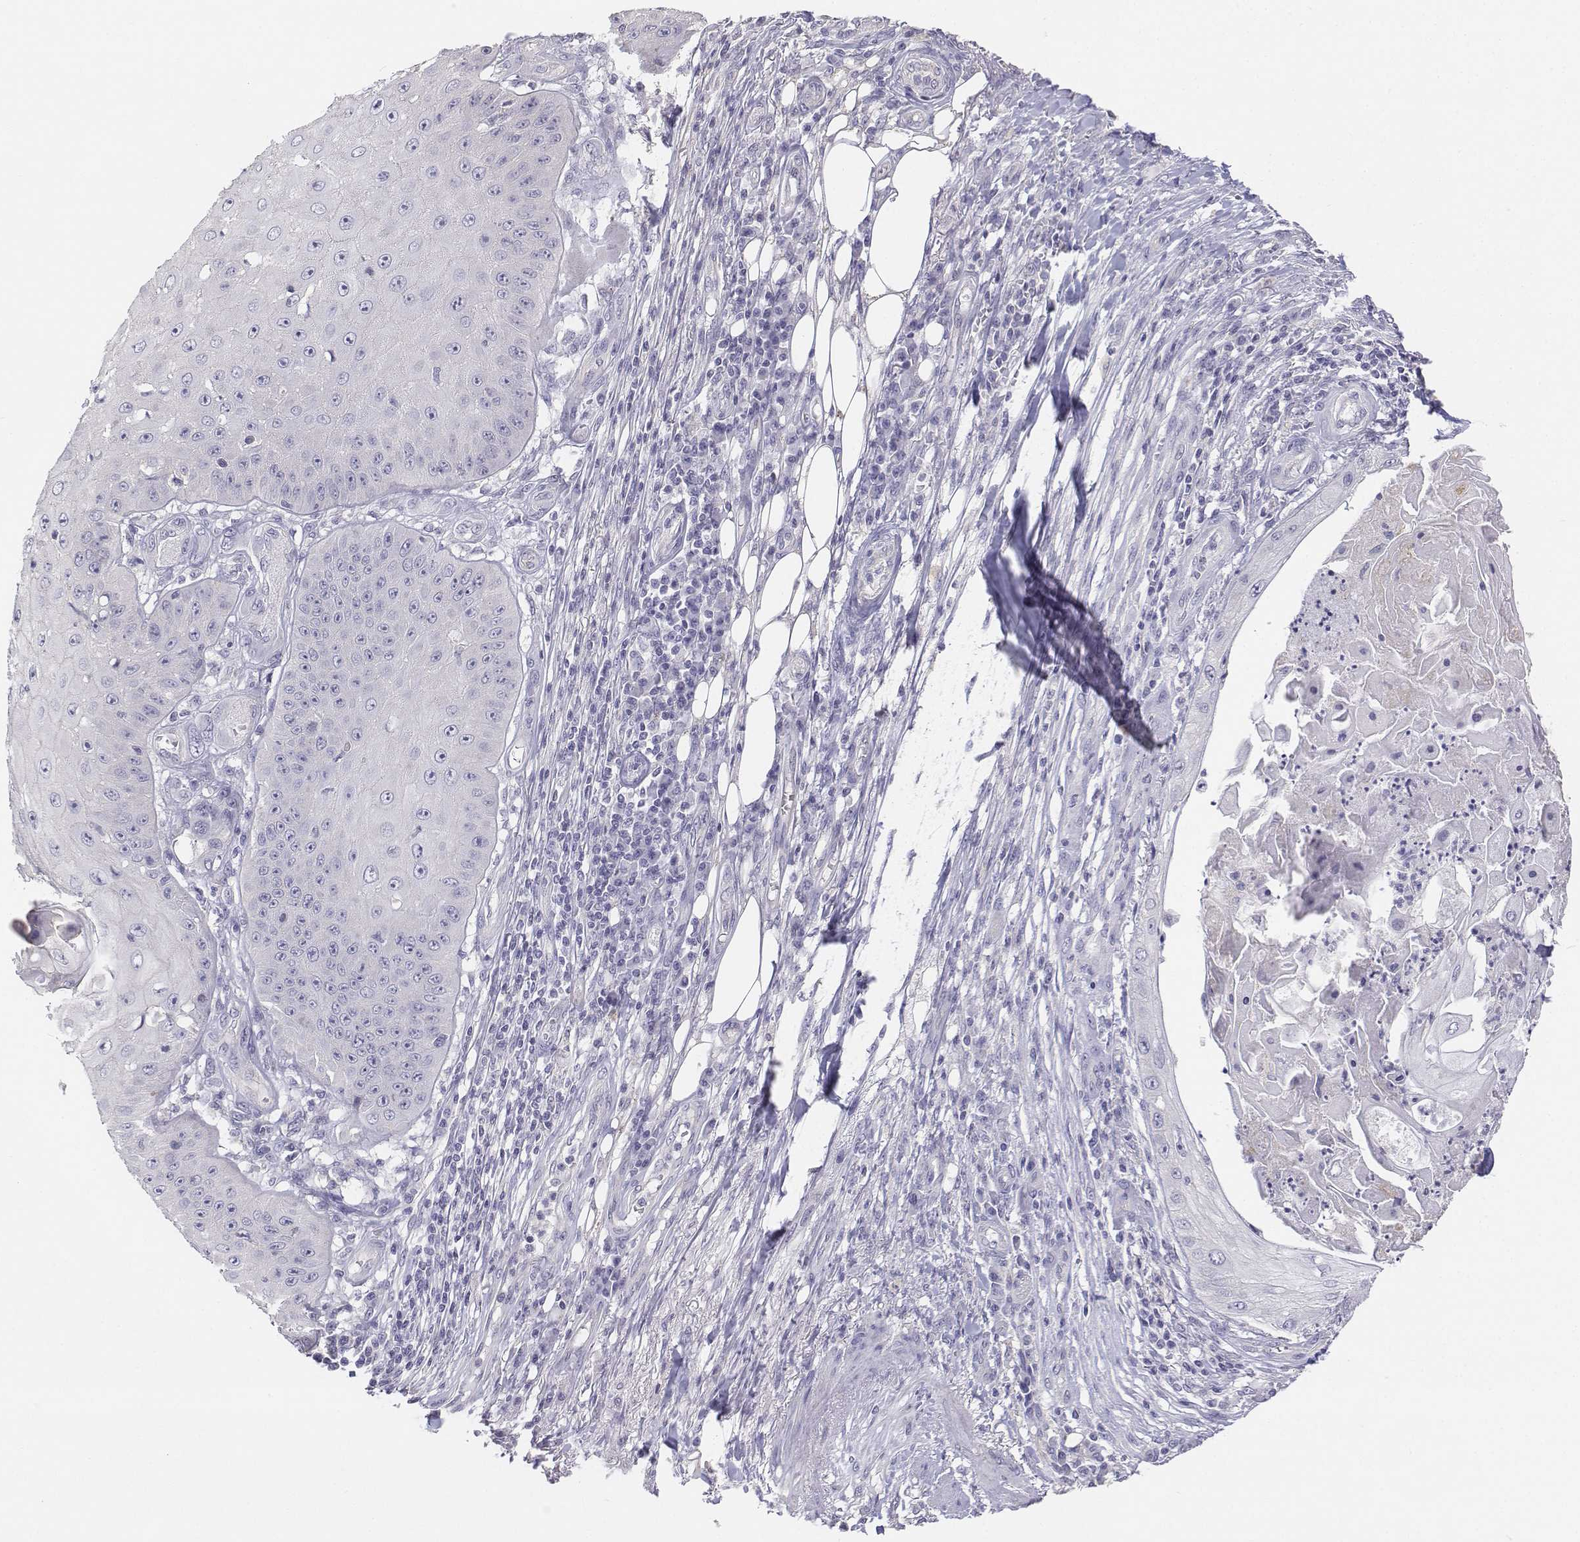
{"staining": {"intensity": "negative", "quantity": "none", "location": "none"}, "tissue": "skin cancer", "cell_type": "Tumor cells", "image_type": "cancer", "snomed": [{"axis": "morphology", "description": "Squamous cell carcinoma, NOS"}, {"axis": "topography", "description": "Skin"}], "caption": "This is an IHC image of human squamous cell carcinoma (skin). There is no expression in tumor cells.", "gene": "LGSN", "patient": {"sex": "male", "age": 70}}